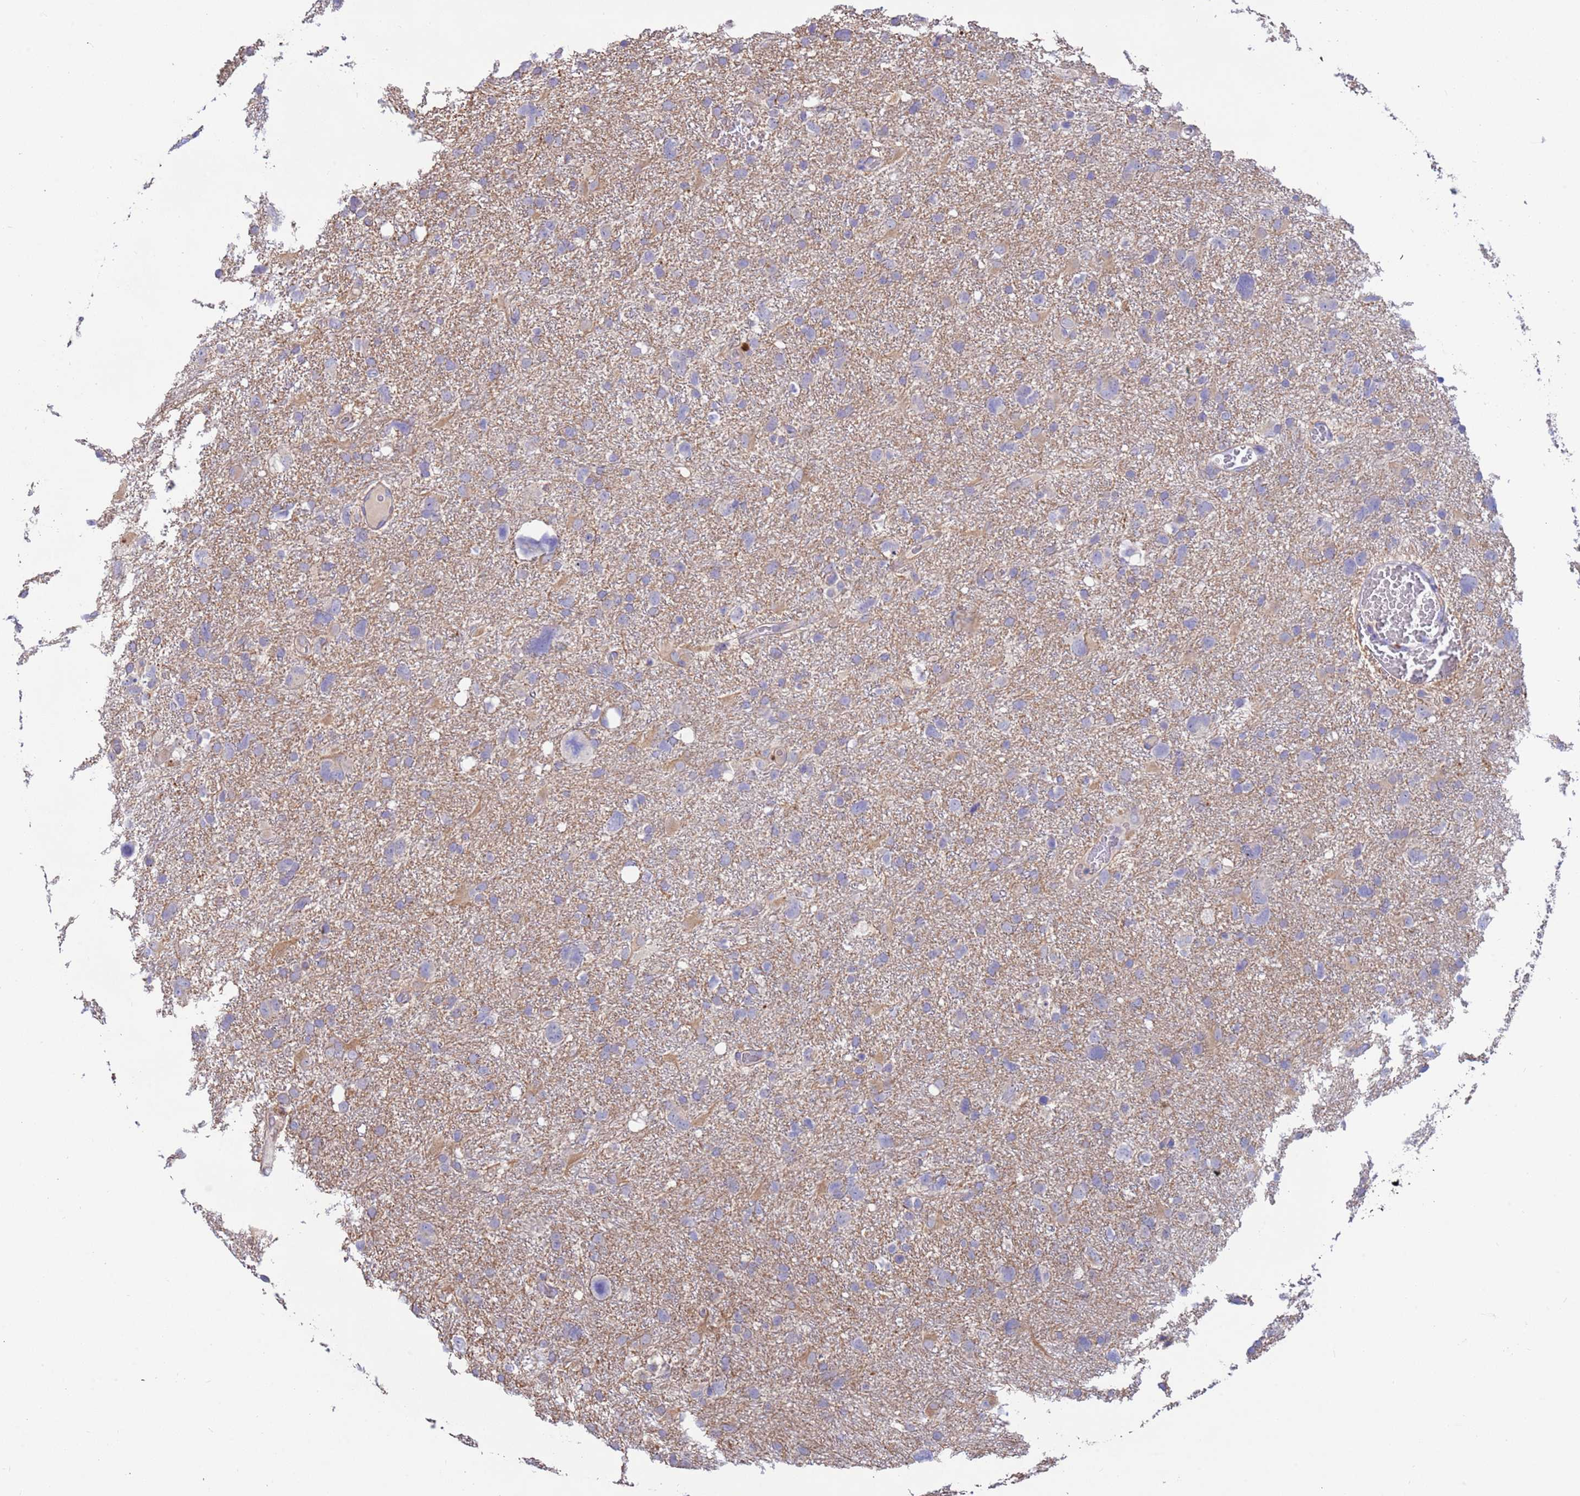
{"staining": {"intensity": "negative", "quantity": "none", "location": "none"}, "tissue": "glioma", "cell_type": "Tumor cells", "image_type": "cancer", "snomed": [{"axis": "morphology", "description": "Glioma, malignant, High grade"}, {"axis": "topography", "description": "Brain"}], "caption": "IHC histopathology image of malignant glioma (high-grade) stained for a protein (brown), which demonstrates no expression in tumor cells.", "gene": "SRL", "patient": {"sex": "male", "age": 61}}